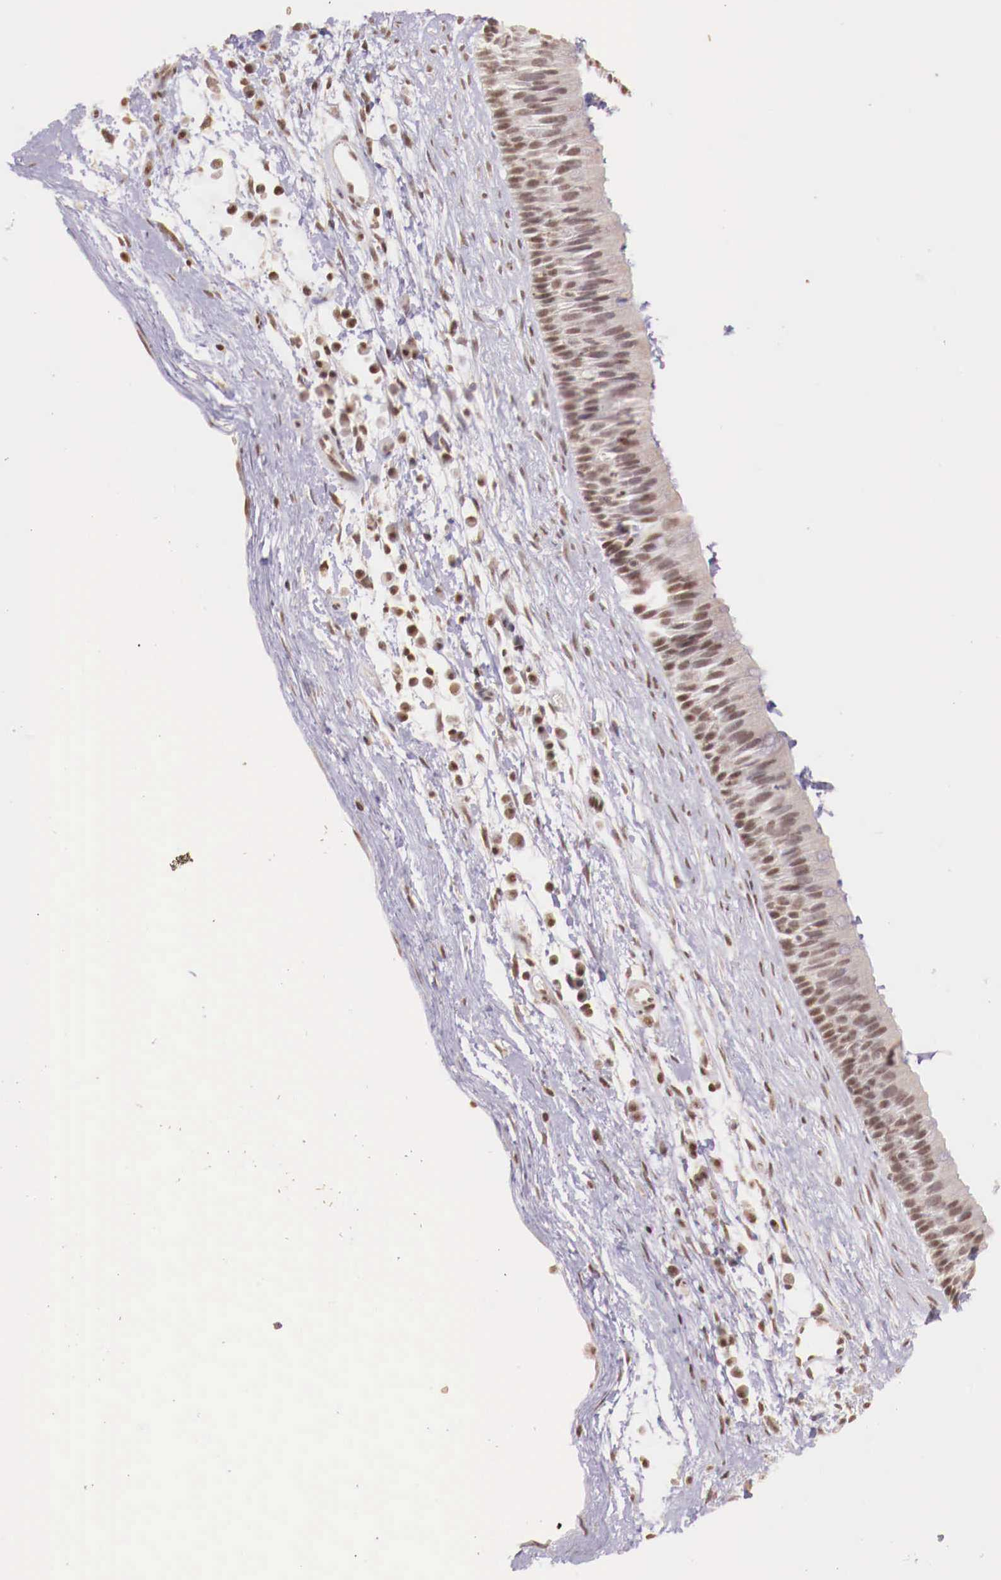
{"staining": {"intensity": "weak", "quantity": ">75%", "location": "nuclear"}, "tissue": "nasopharynx", "cell_type": "Respiratory epithelial cells", "image_type": "normal", "snomed": [{"axis": "morphology", "description": "Normal tissue, NOS"}, {"axis": "topography", "description": "Nasopharynx"}], "caption": "This is an image of immunohistochemistry (IHC) staining of normal nasopharynx, which shows weak positivity in the nuclear of respiratory epithelial cells.", "gene": "SP1", "patient": {"sex": "male", "age": 13}}